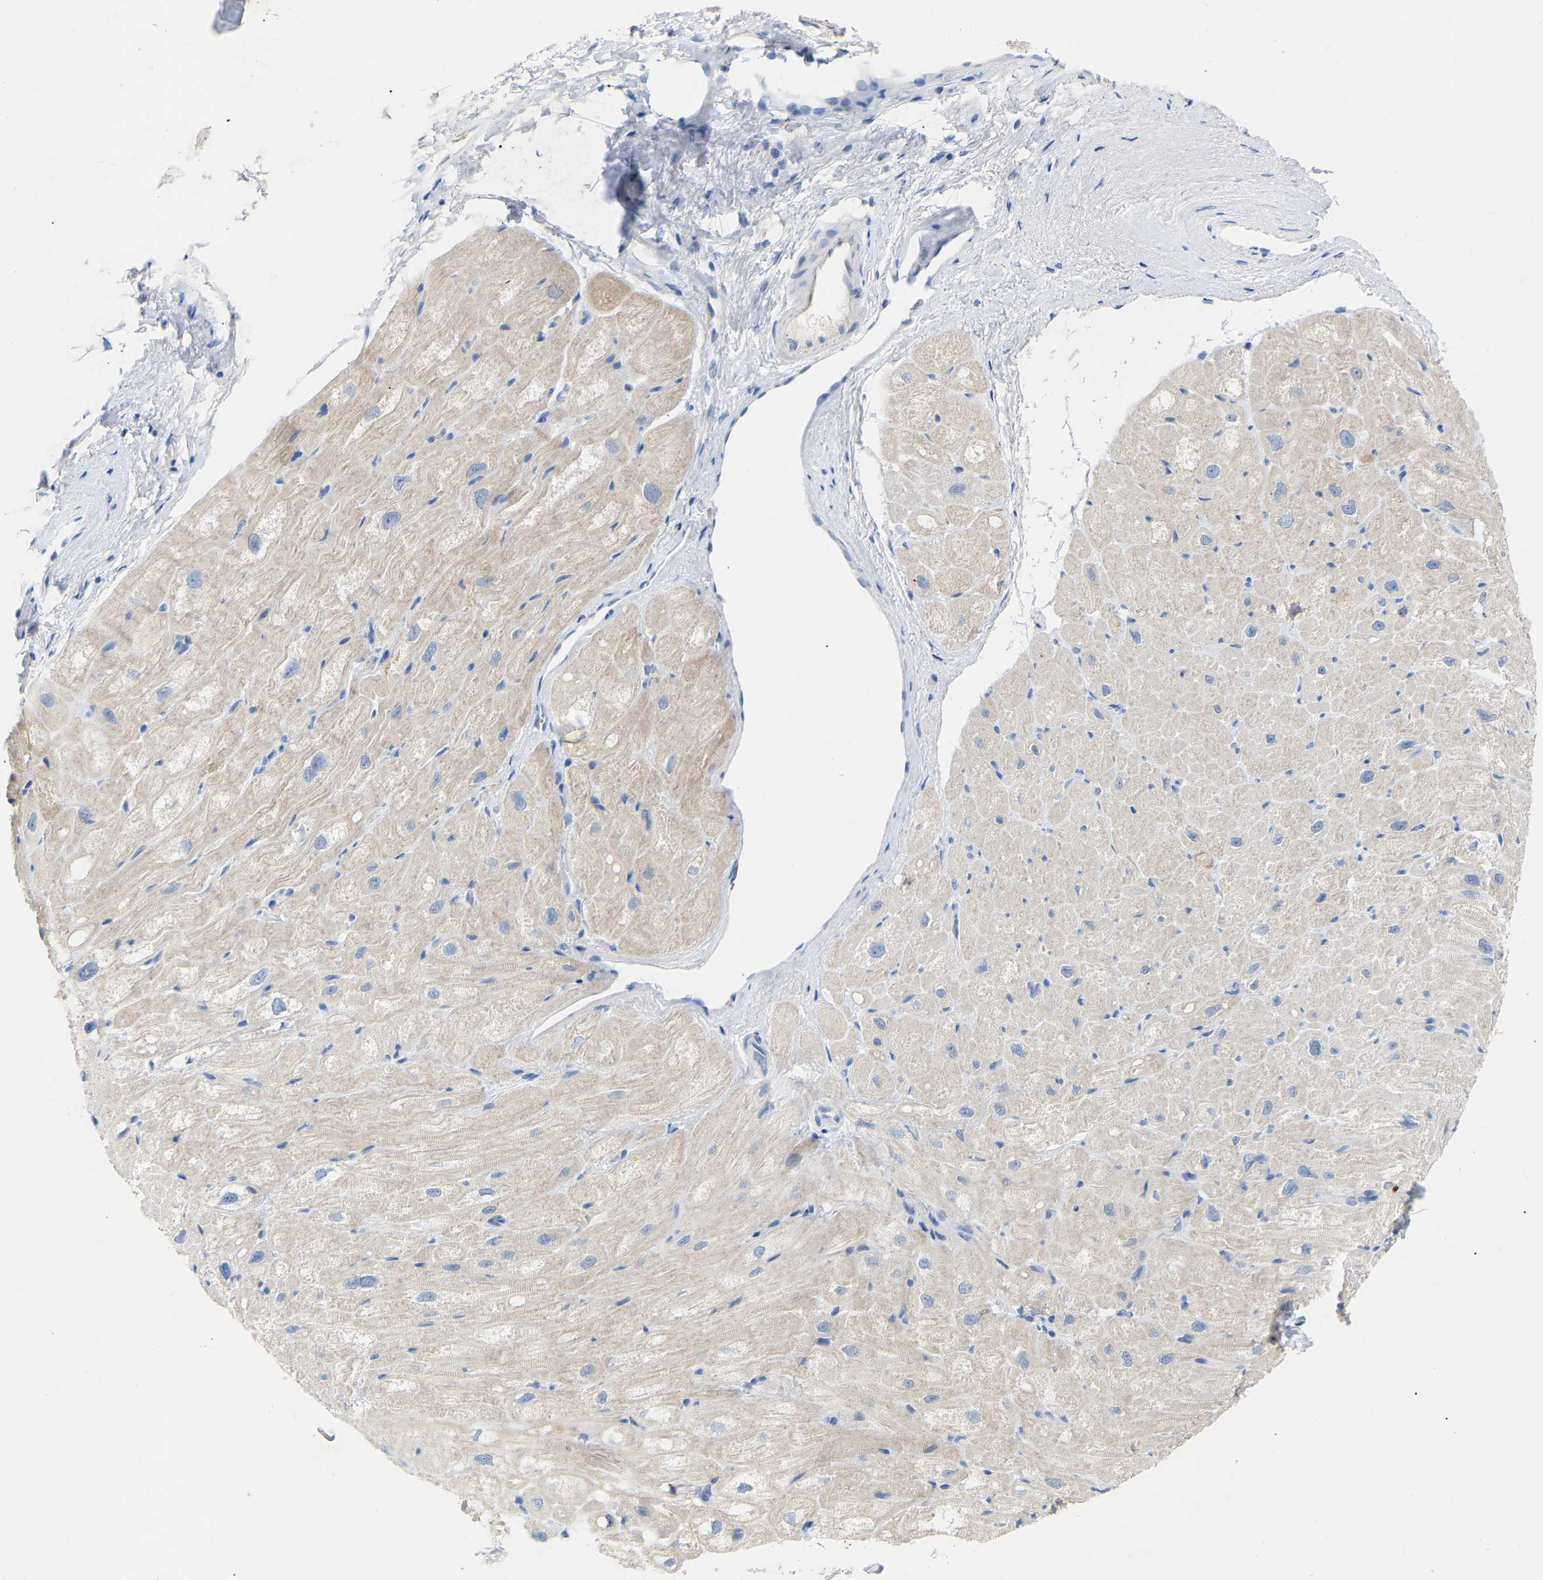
{"staining": {"intensity": "weak", "quantity": "25%-75%", "location": "cytoplasmic/membranous"}, "tissue": "heart muscle", "cell_type": "Cardiomyocytes", "image_type": "normal", "snomed": [{"axis": "morphology", "description": "Normal tissue, NOS"}, {"axis": "topography", "description": "Heart"}], "caption": "DAB immunohistochemical staining of benign human heart muscle demonstrates weak cytoplasmic/membranous protein expression in about 25%-75% of cardiomyocytes. The staining was performed using DAB (3,3'-diaminobenzidine), with brown indicating positive protein expression. Nuclei are stained blue with hematoxylin.", "gene": "PEX1", "patient": {"sex": "male", "age": 49}}